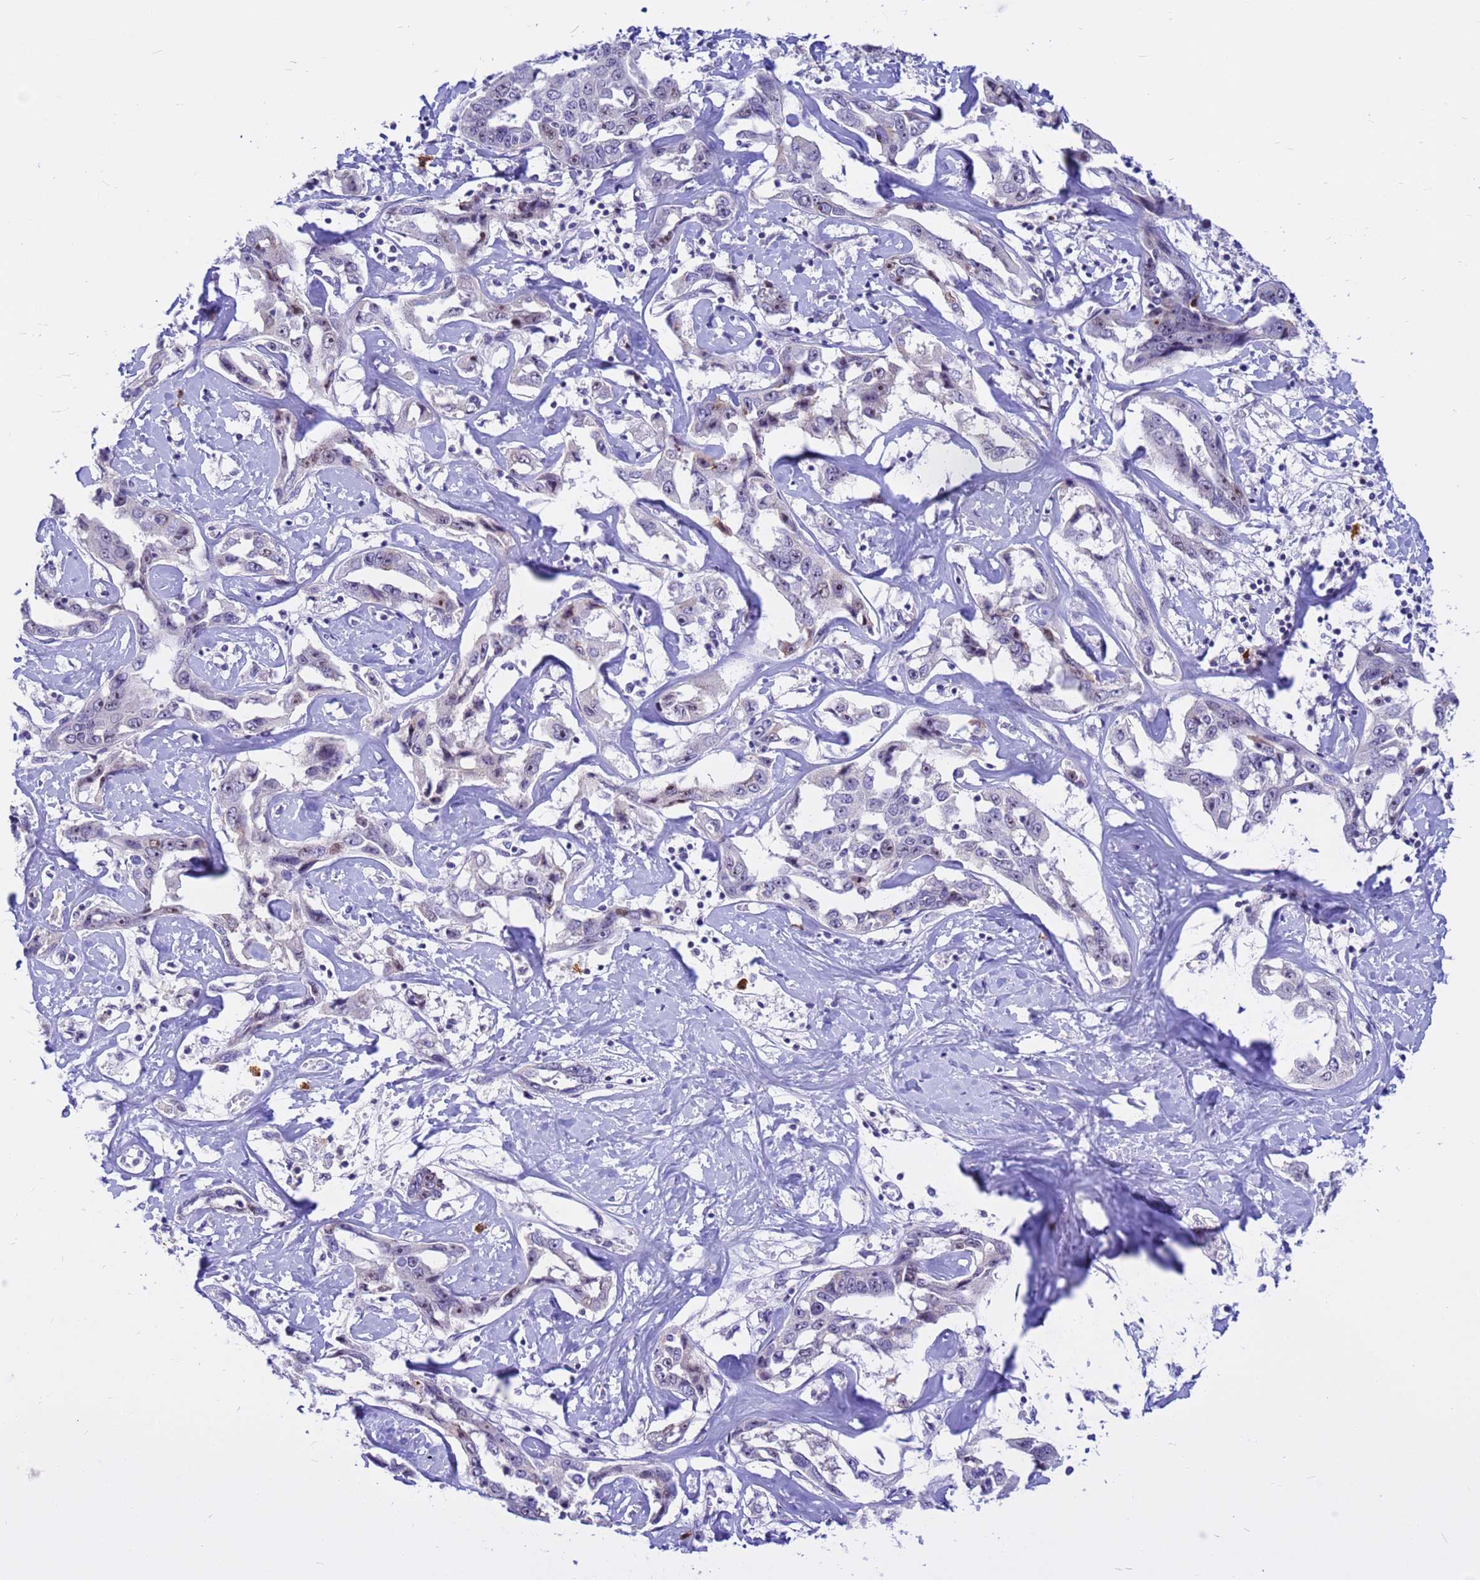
{"staining": {"intensity": "weak", "quantity": "<25%", "location": "nuclear"}, "tissue": "liver cancer", "cell_type": "Tumor cells", "image_type": "cancer", "snomed": [{"axis": "morphology", "description": "Cholangiocarcinoma"}, {"axis": "topography", "description": "Liver"}], "caption": "A histopathology image of human liver cholangiocarcinoma is negative for staining in tumor cells.", "gene": "DMRTC2", "patient": {"sex": "male", "age": 59}}